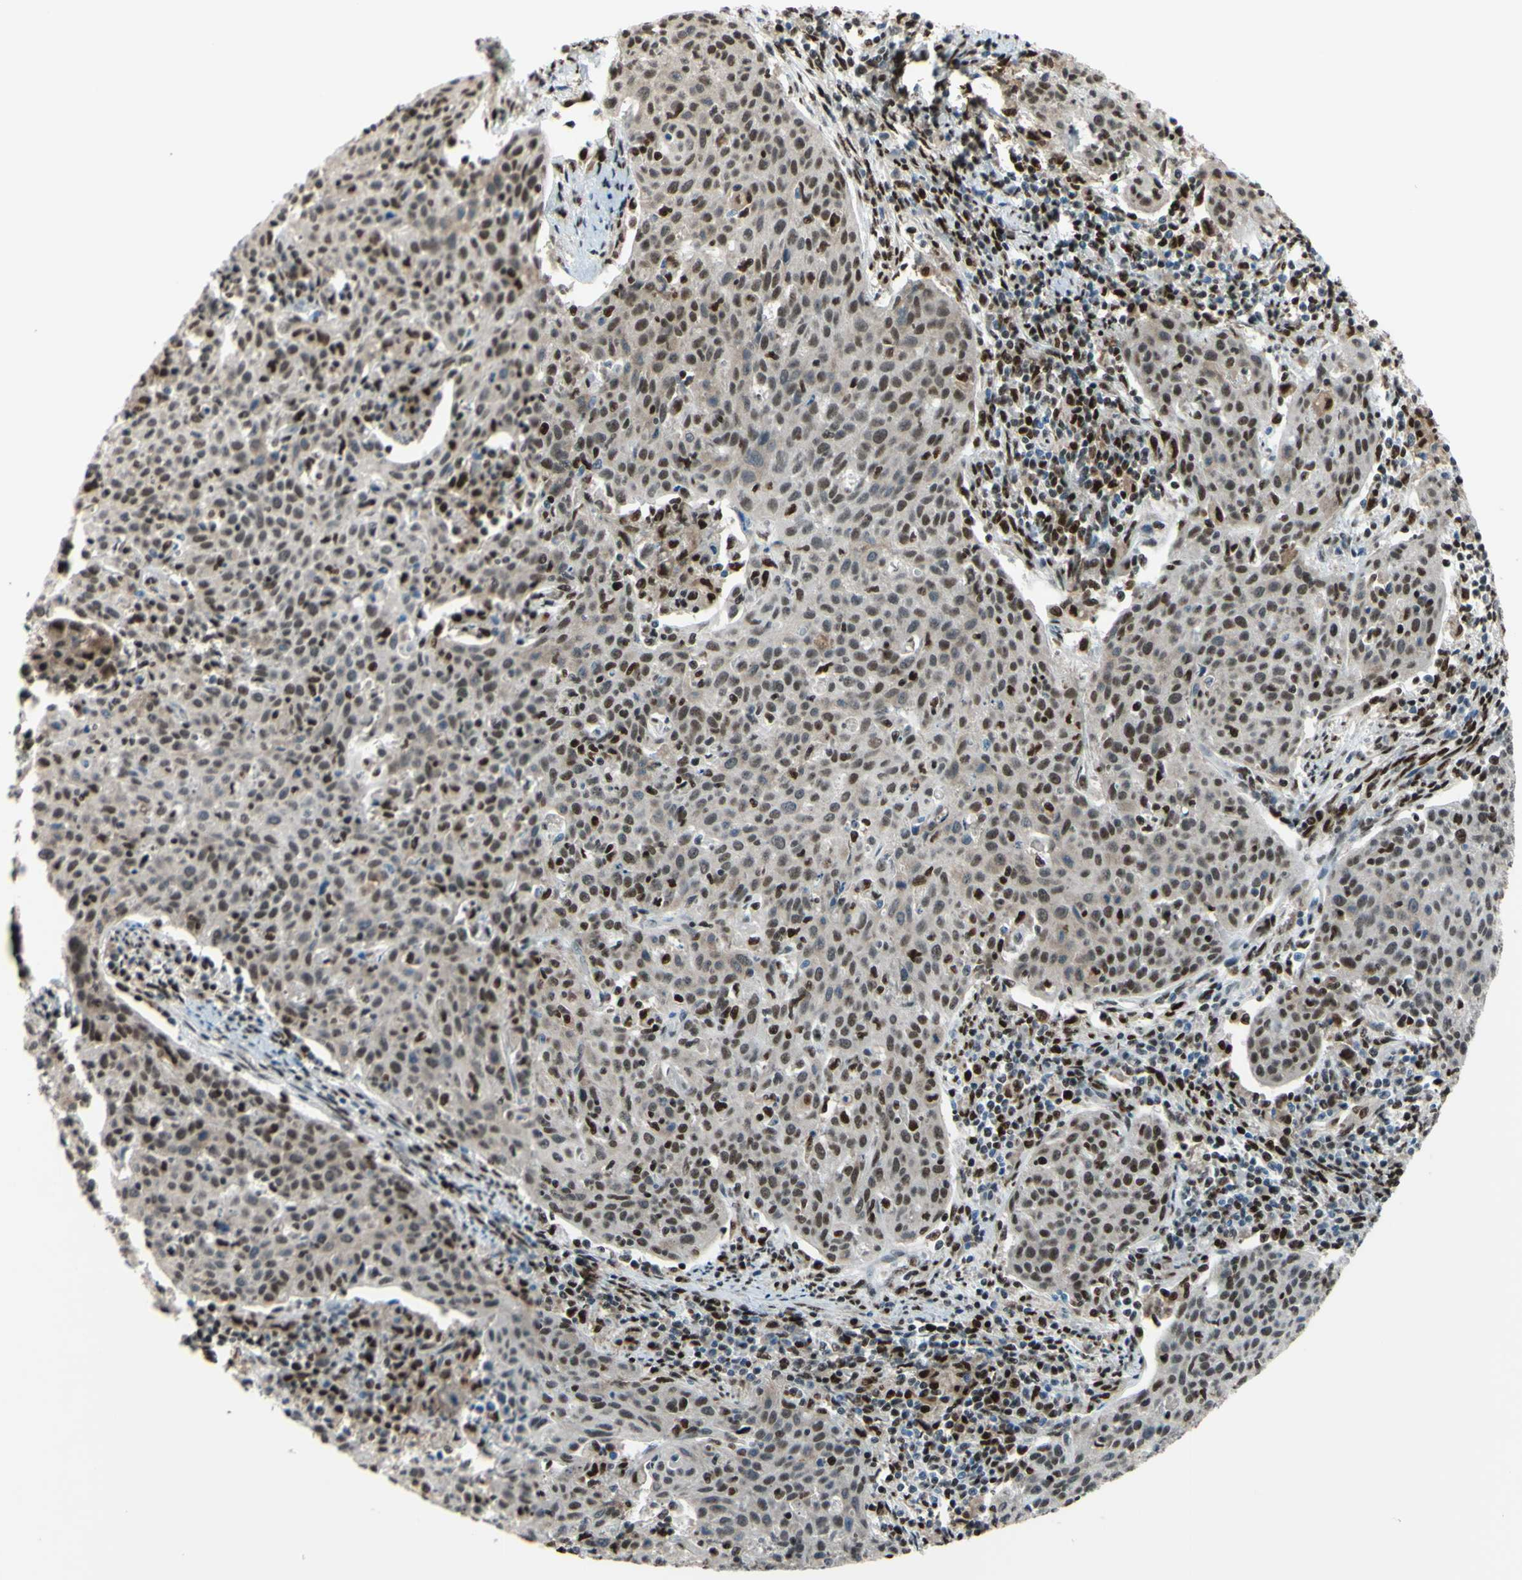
{"staining": {"intensity": "weak", "quantity": ">75%", "location": "cytoplasmic/membranous,nuclear"}, "tissue": "cervical cancer", "cell_type": "Tumor cells", "image_type": "cancer", "snomed": [{"axis": "morphology", "description": "Squamous cell carcinoma, NOS"}, {"axis": "topography", "description": "Cervix"}], "caption": "Human cervical cancer stained with a protein marker shows weak staining in tumor cells.", "gene": "FKBP5", "patient": {"sex": "female", "age": 38}}